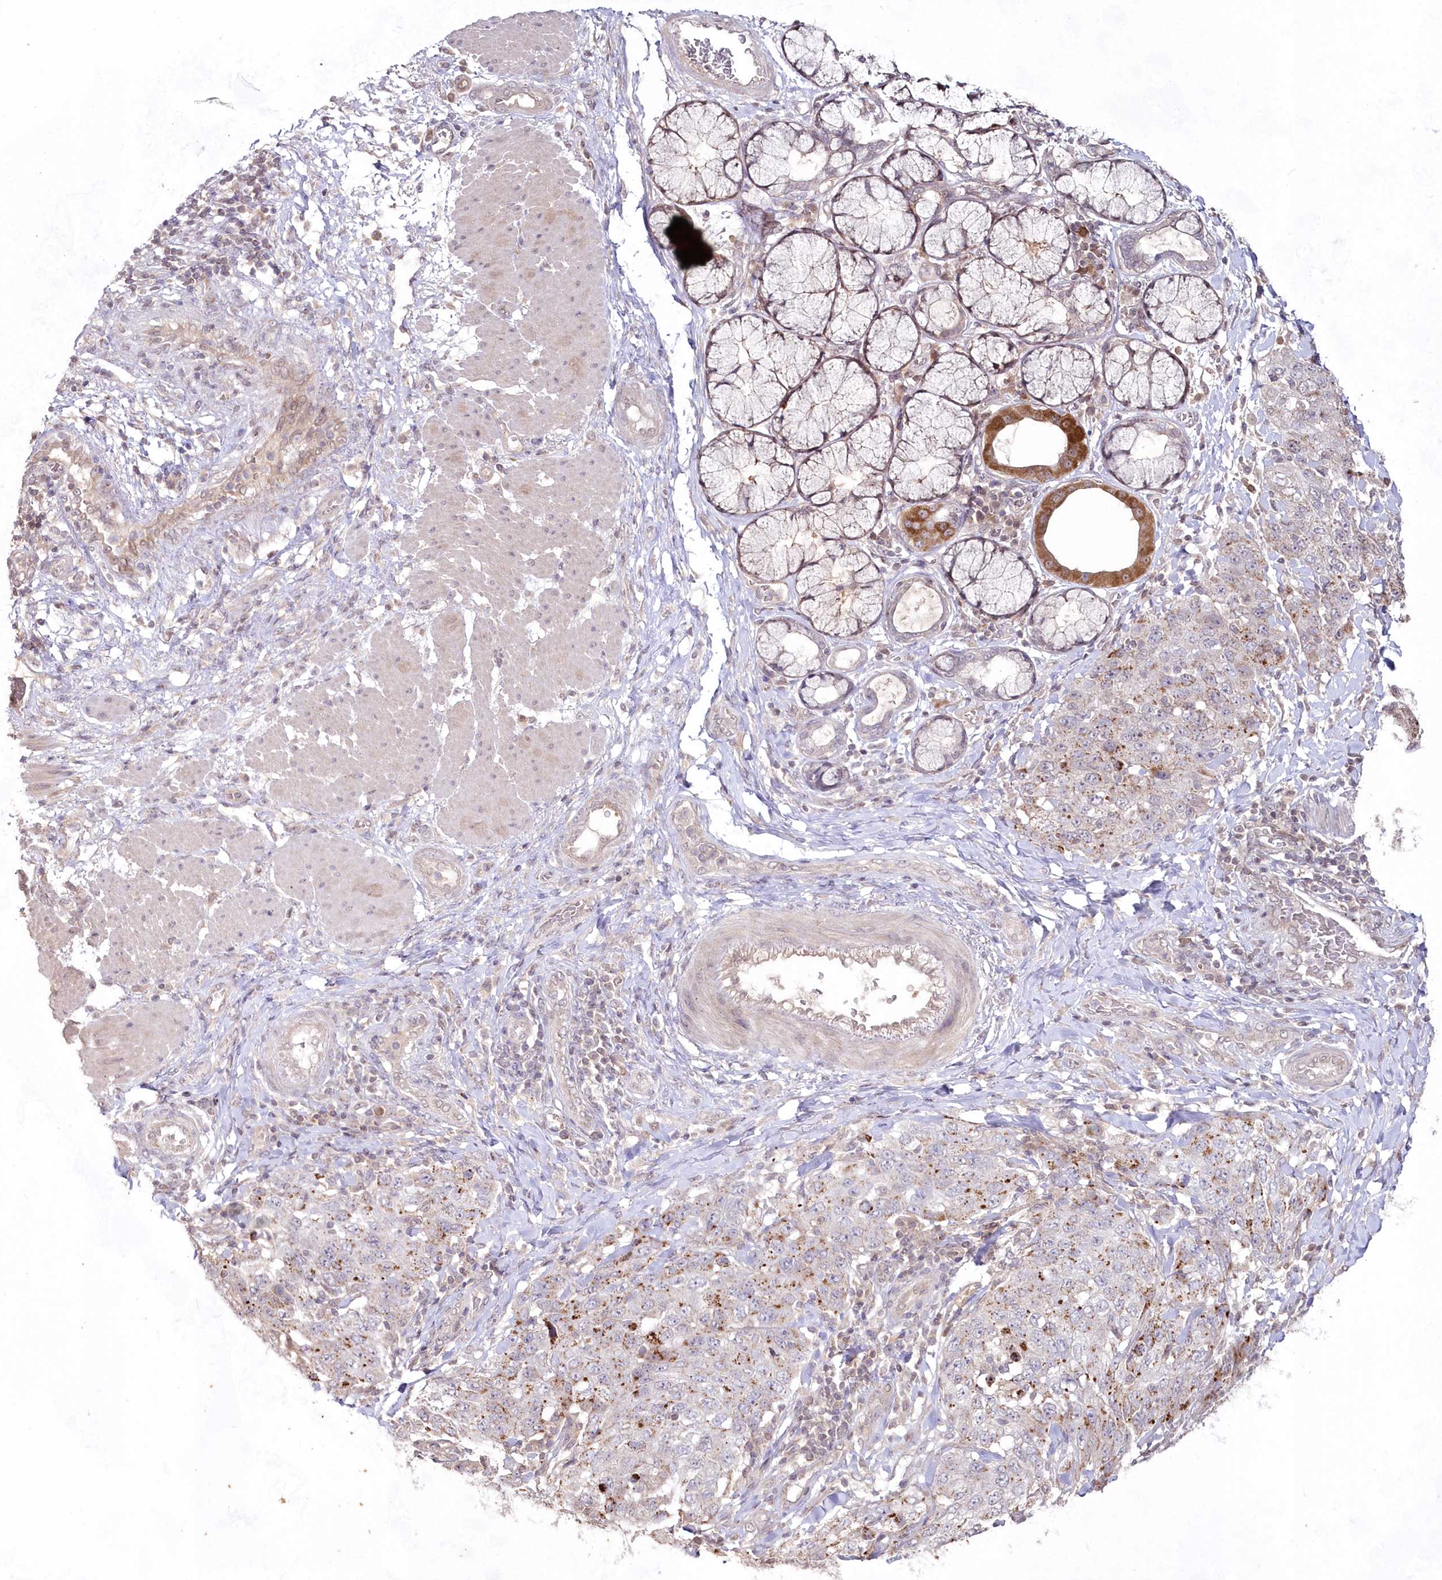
{"staining": {"intensity": "weak", "quantity": "<25%", "location": "cytoplasmic/membranous"}, "tissue": "stomach cancer", "cell_type": "Tumor cells", "image_type": "cancer", "snomed": [{"axis": "morphology", "description": "Adenocarcinoma, NOS"}, {"axis": "topography", "description": "Stomach"}], "caption": "The photomicrograph exhibits no significant staining in tumor cells of stomach adenocarcinoma.", "gene": "IMPA1", "patient": {"sex": "male", "age": 48}}